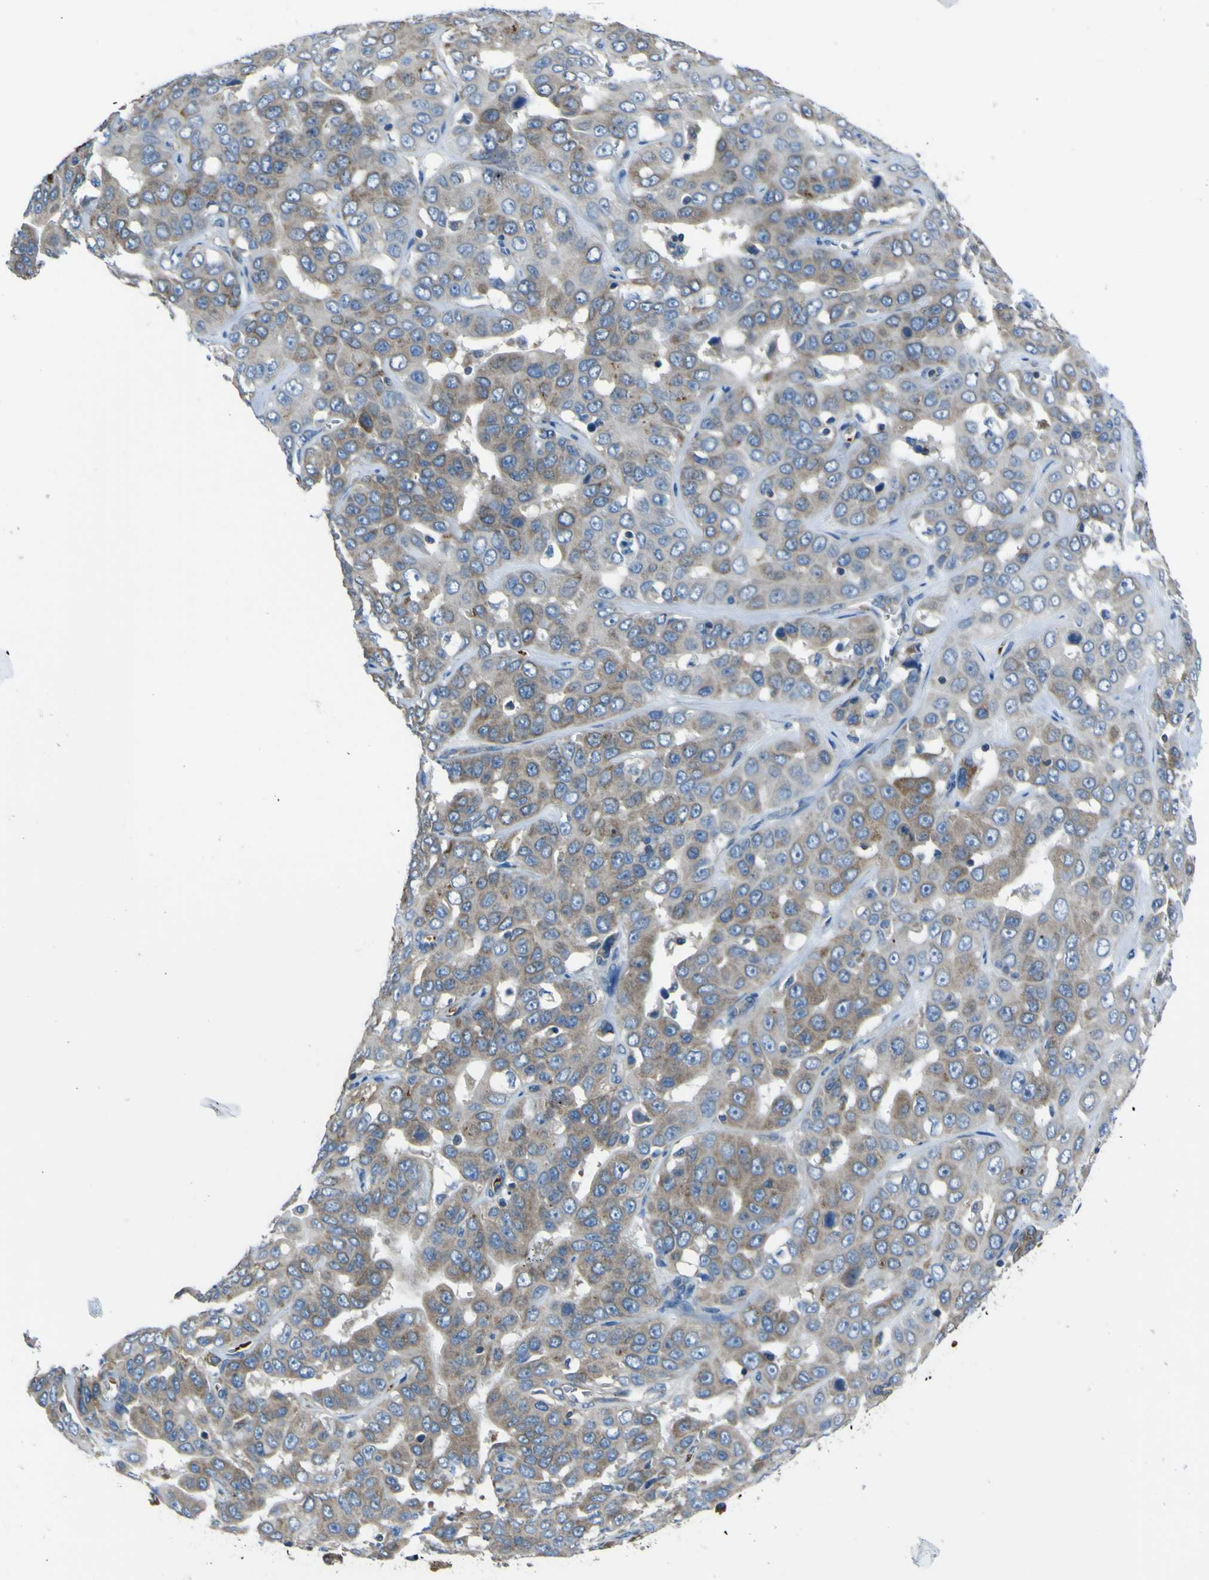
{"staining": {"intensity": "moderate", "quantity": ">75%", "location": "cytoplasmic/membranous"}, "tissue": "liver cancer", "cell_type": "Tumor cells", "image_type": "cancer", "snomed": [{"axis": "morphology", "description": "Cholangiocarcinoma"}, {"axis": "topography", "description": "Liver"}], "caption": "Protein staining by immunohistochemistry (IHC) demonstrates moderate cytoplasmic/membranous staining in about >75% of tumor cells in cholangiocarcinoma (liver). The staining is performed using DAB brown chromogen to label protein expression. The nuclei are counter-stained blue using hematoxylin.", "gene": "STIM1", "patient": {"sex": "female", "age": 52}}